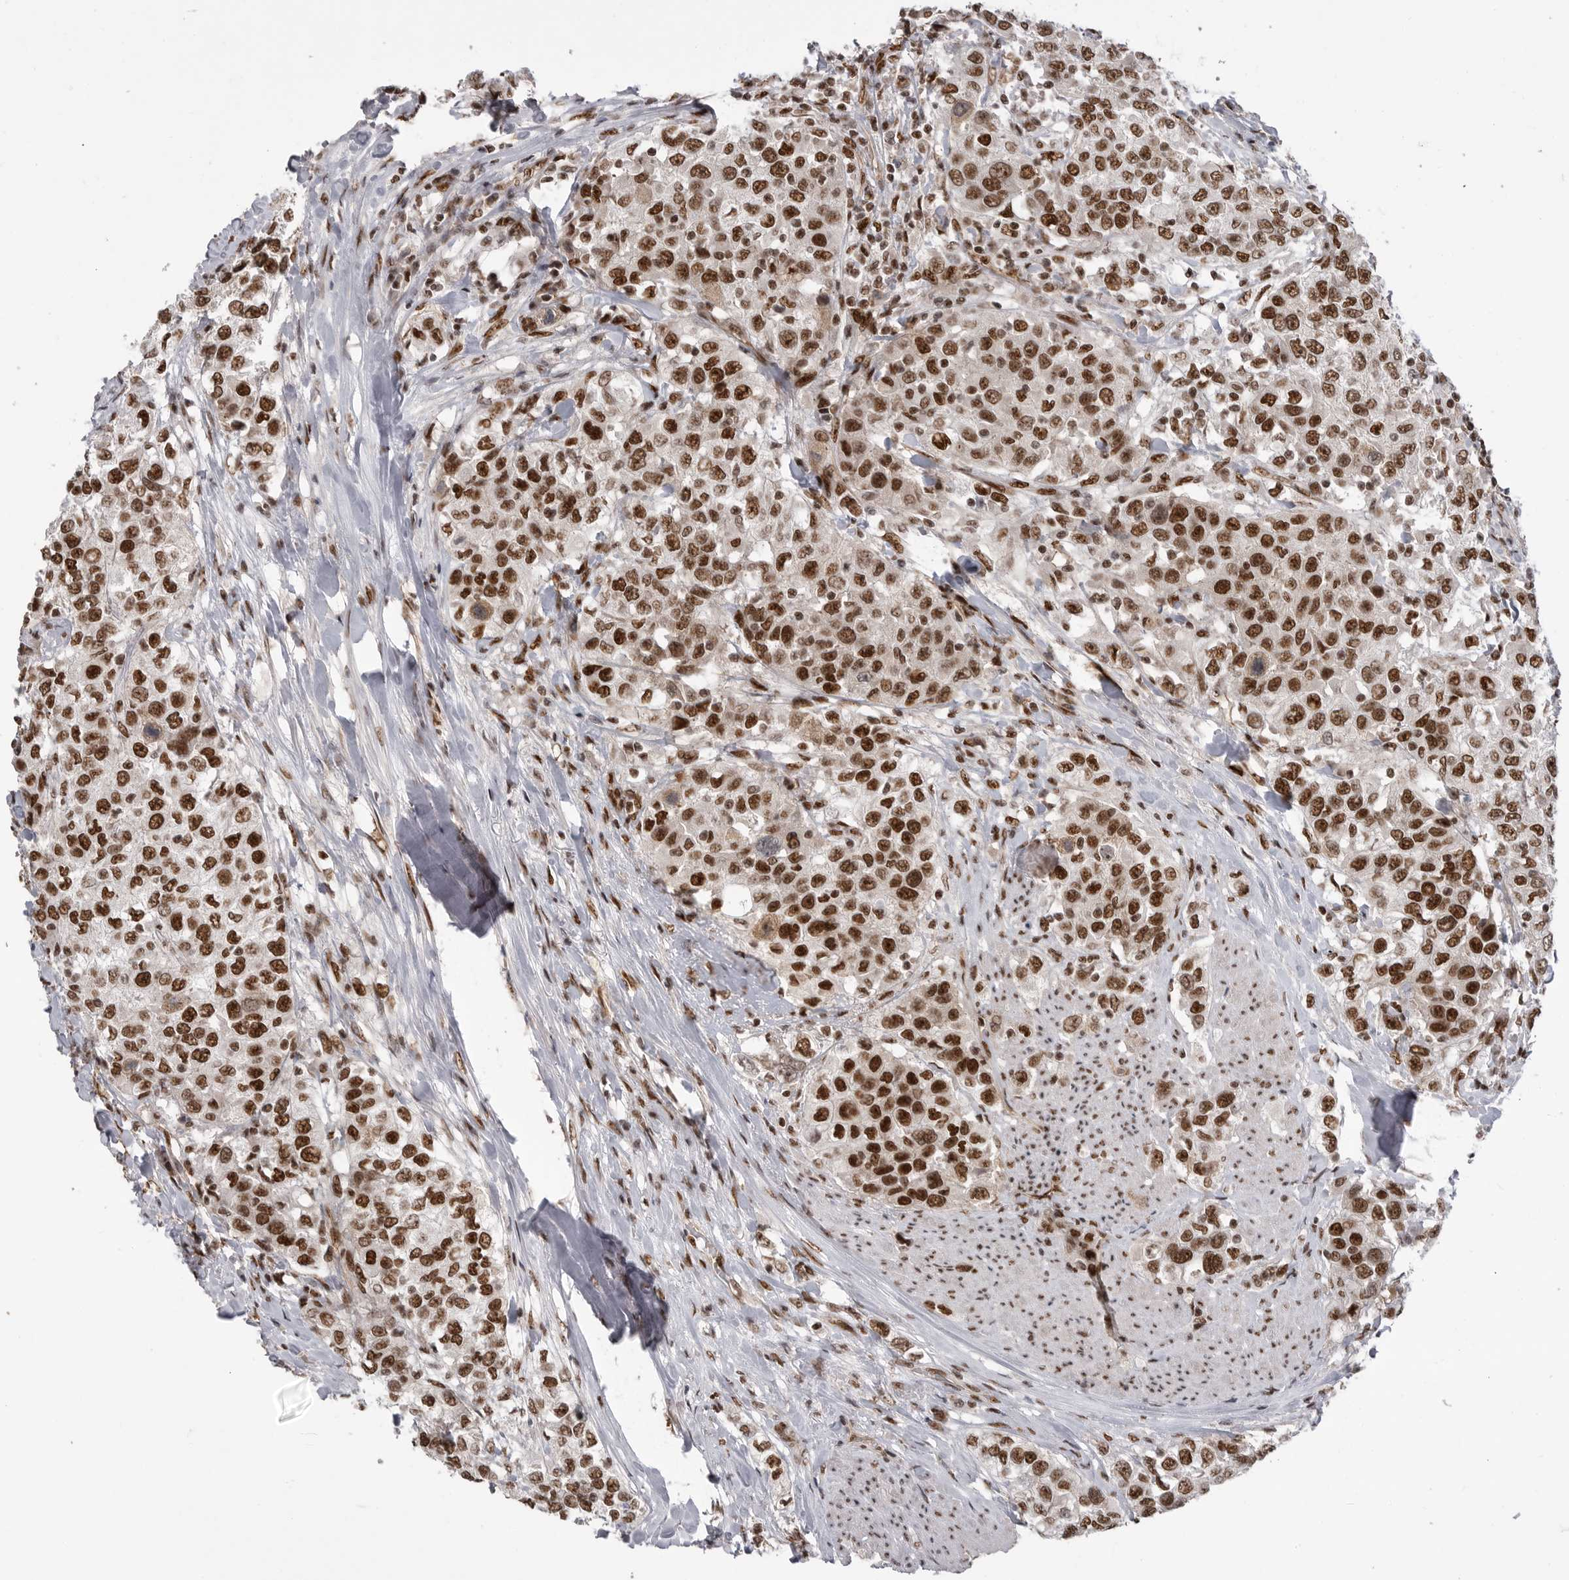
{"staining": {"intensity": "strong", "quantity": ">75%", "location": "nuclear"}, "tissue": "urothelial cancer", "cell_type": "Tumor cells", "image_type": "cancer", "snomed": [{"axis": "morphology", "description": "Urothelial carcinoma, High grade"}, {"axis": "topography", "description": "Urinary bladder"}], "caption": "Urothelial carcinoma (high-grade) stained for a protein (brown) shows strong nuclear positive staining in approximately >75% of tumor cells.", "gene": "PPP1R8", "patient": {"sex": "female", "age": 80}}